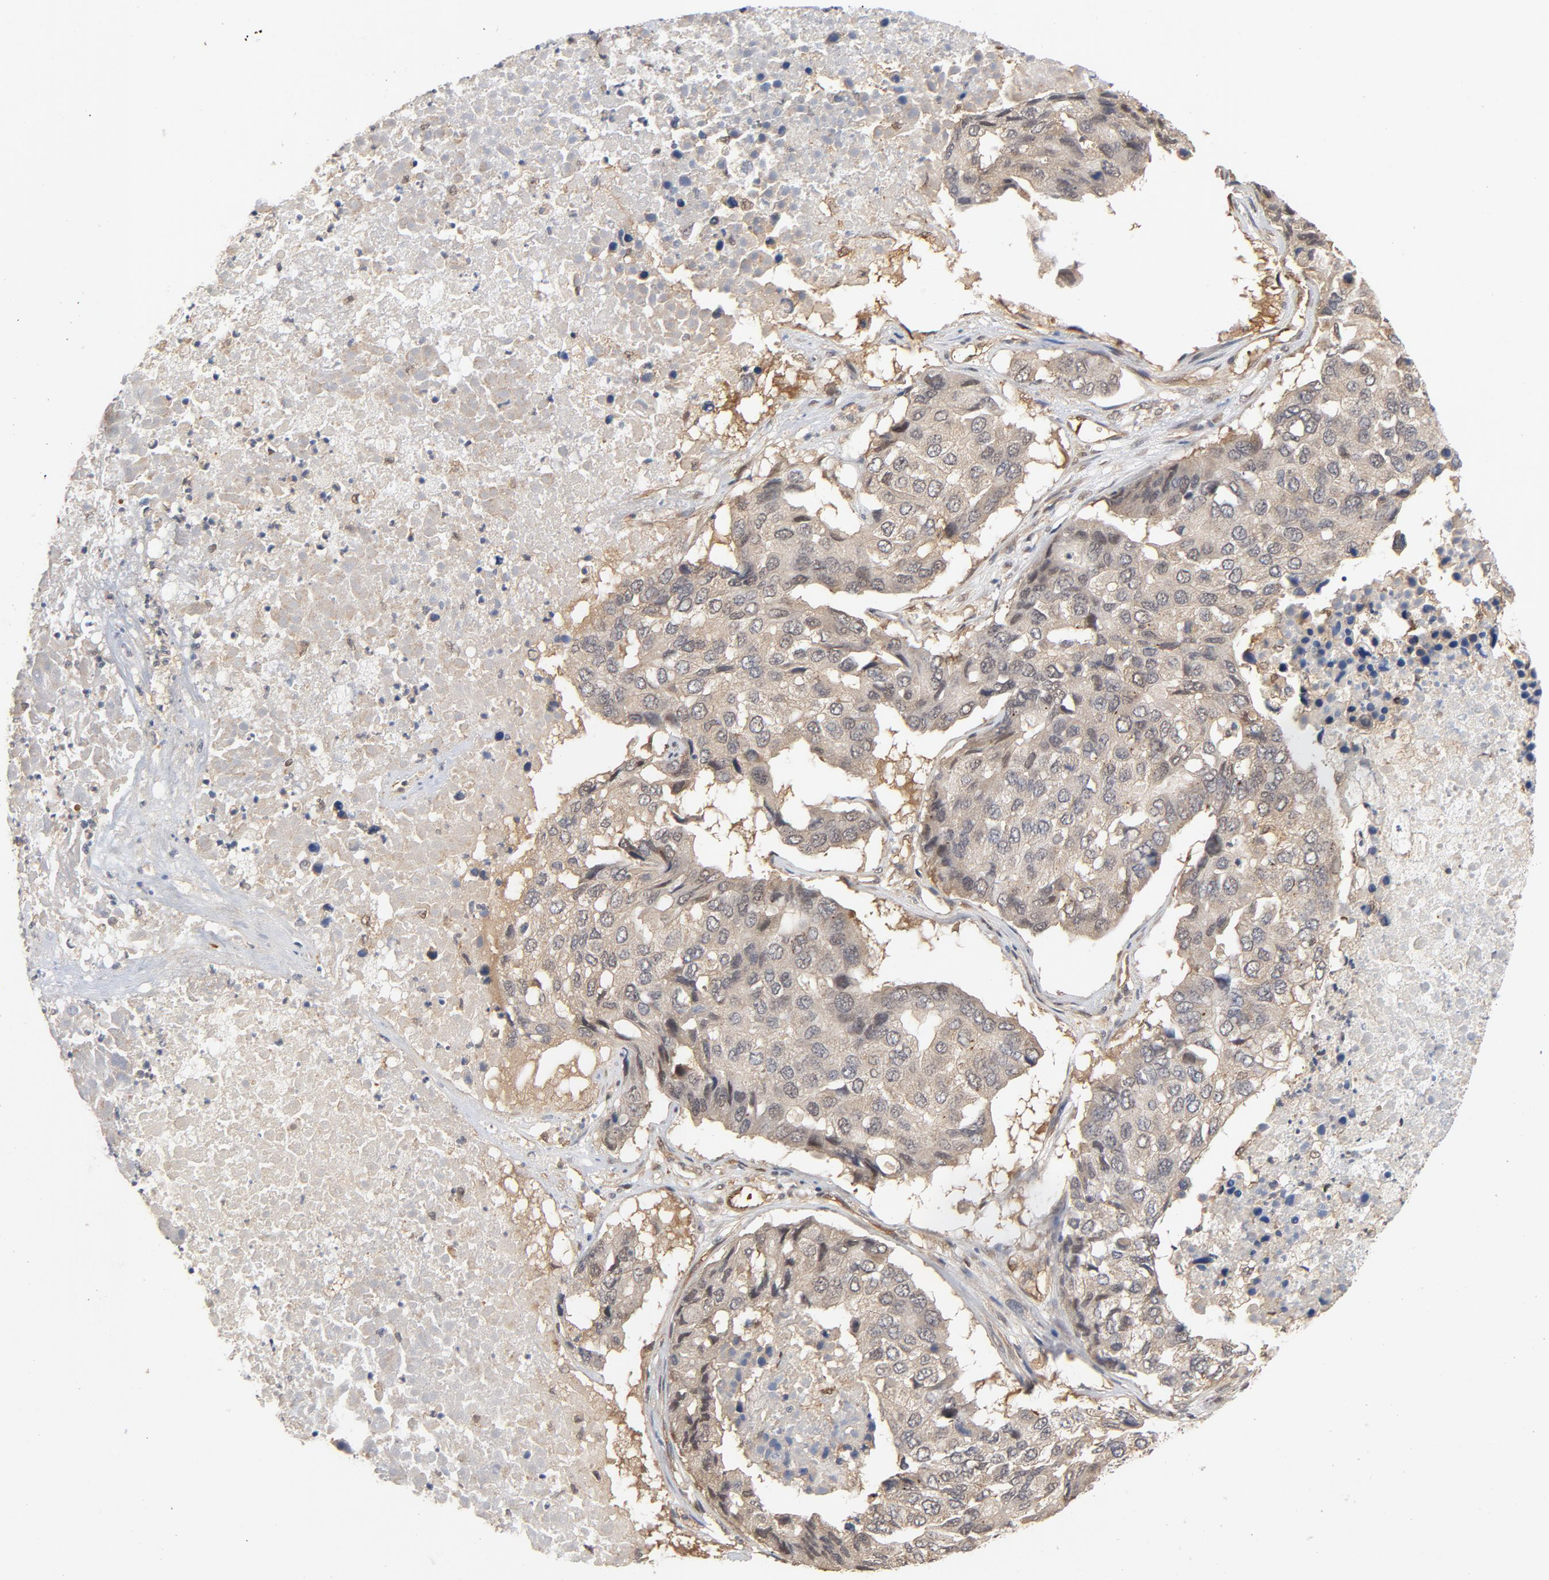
{"staining": {"intensity": "weak", "quantity": ">75%", "location": "cytoplasmic/membranous"}, "tissue": "pancreatic cancer", "cell_type": "Tumor cells", "image_type": "cancer", "snomed": [{"axis": "morphology", "description": "Adenocarcinoma, NOS"}, {"axis": "topography", "description": "Pancreas"}], "caption": "Immunohistochemistry (DAB (3,3'-diaminobenzidine)) staining of pancreatic adenocarcinoma shows weak cytoplasmic/membranous protein expression in approximately >75% of tumor cells.", "gene": "CDC37", "patient": {"sex": "male", "age": 50}}